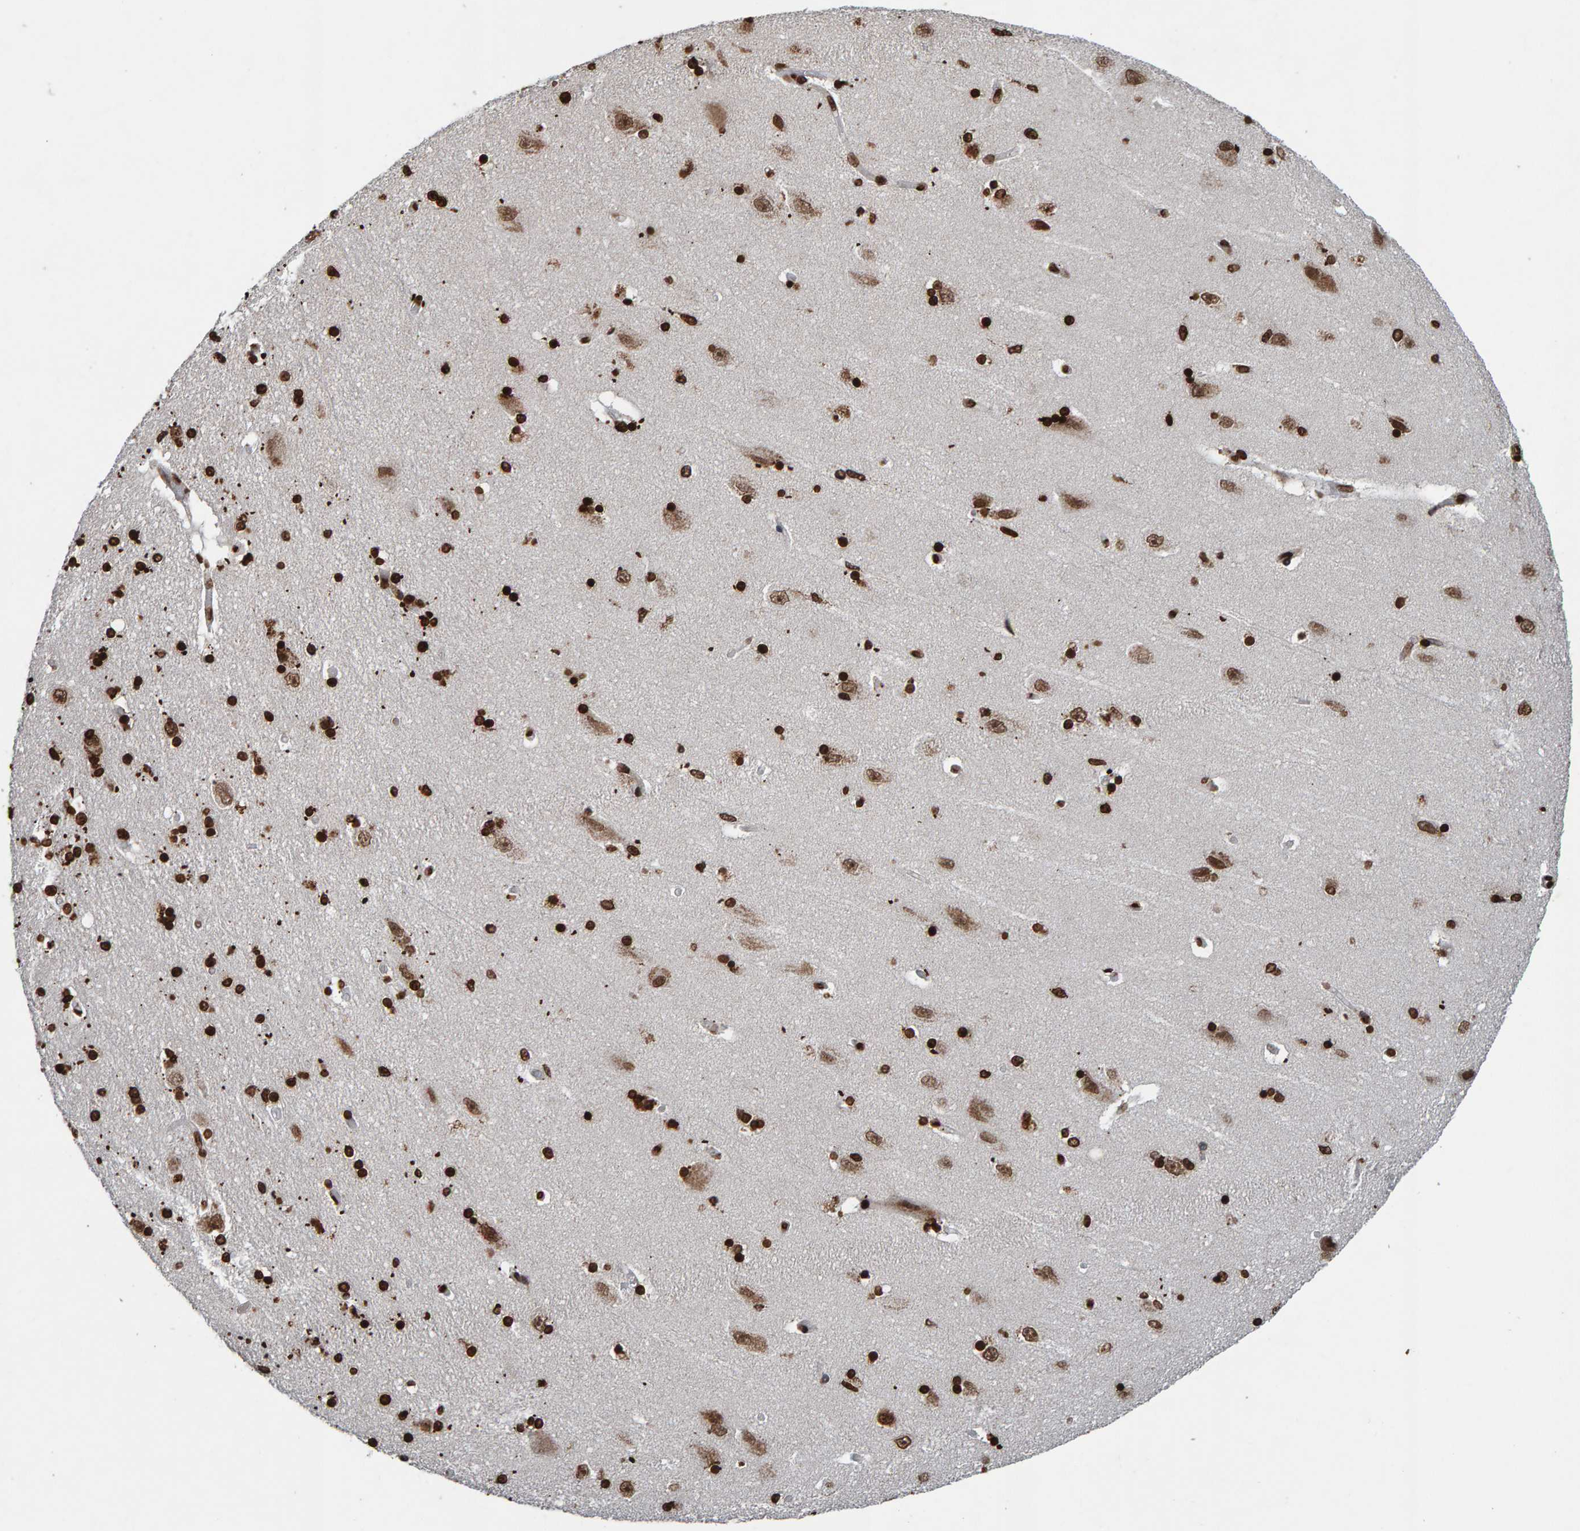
{"staining": {"intensity": "strong", "quantity": ">75%", "location": "nuclear"}, "tissue": "hippocampus", "cell_type": "Glial cells", "image_type": "normal", "snomed": [{"axis": "morphology", "description": "Normal tissue, NOS"}, {"axis": "topography", "description": "Hippocampus"}], "caption": "About >75% of glial cells in benign human hippocampus reveal strong nuclear protein positivity as visualized by brown immunohistochemical staining.", "gene": "H2AZ1", "patient": {"sex": "female", "age": 54}}